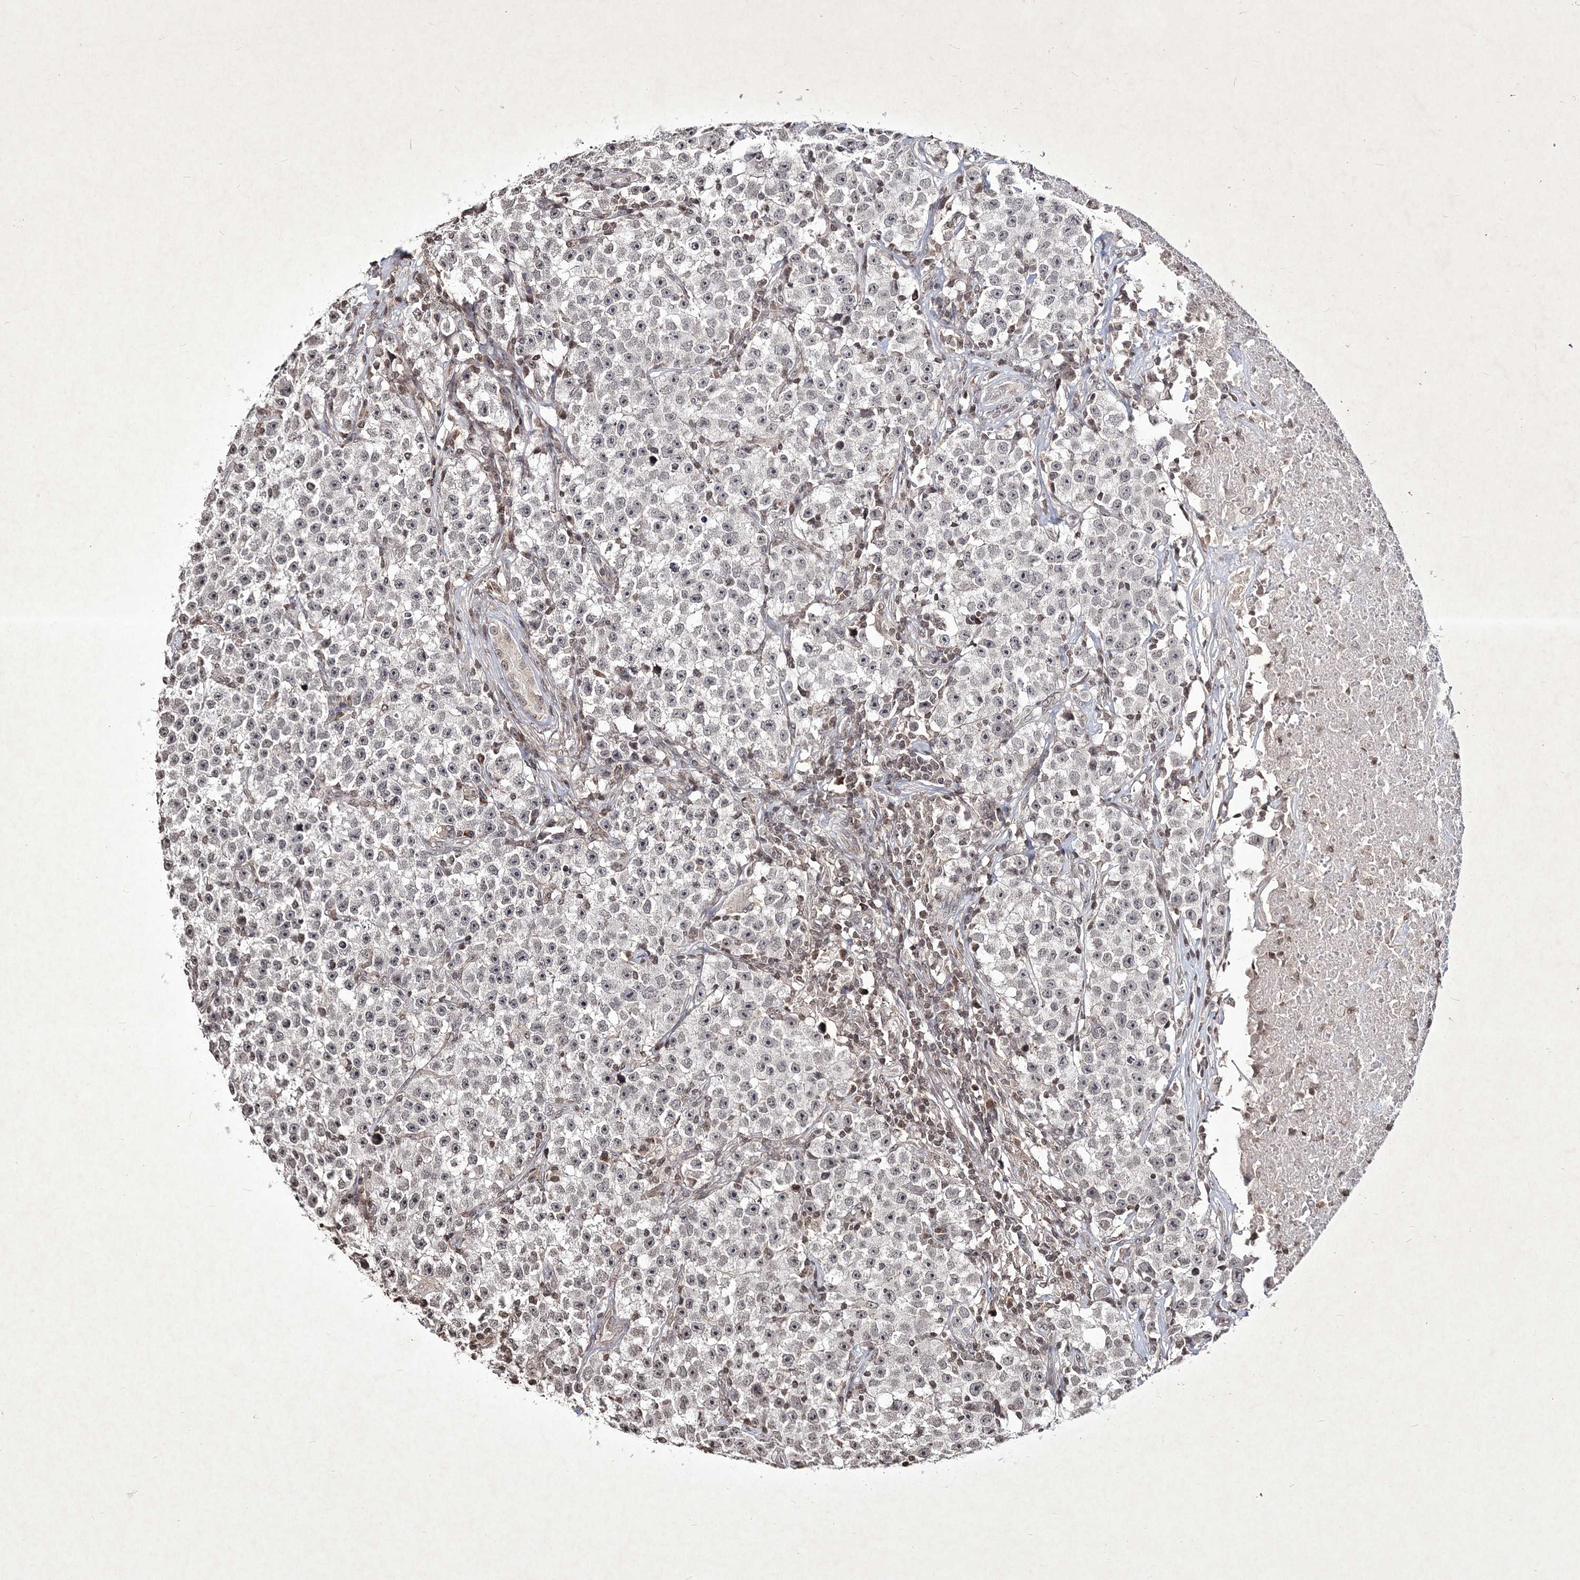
{"staining": {"intensity": "weak", "quantity": "25%-75%", "location": "nuclear"}, "tissue": "testis cancer", "cell_type": "Tumor cells", "image_type": "cancer", "snomed": [{"axis": "morphology", "description": "Seminoma, NOS"}, {"axis": "topography", "description": "Testis"}], "caption": "A photomicrograph of human testis cancer stained for a protein reveals weak nuclear brown staining in tumor cells.", "gene": "SOWAHB", "patient": {"sex": "male", "age": 22}}